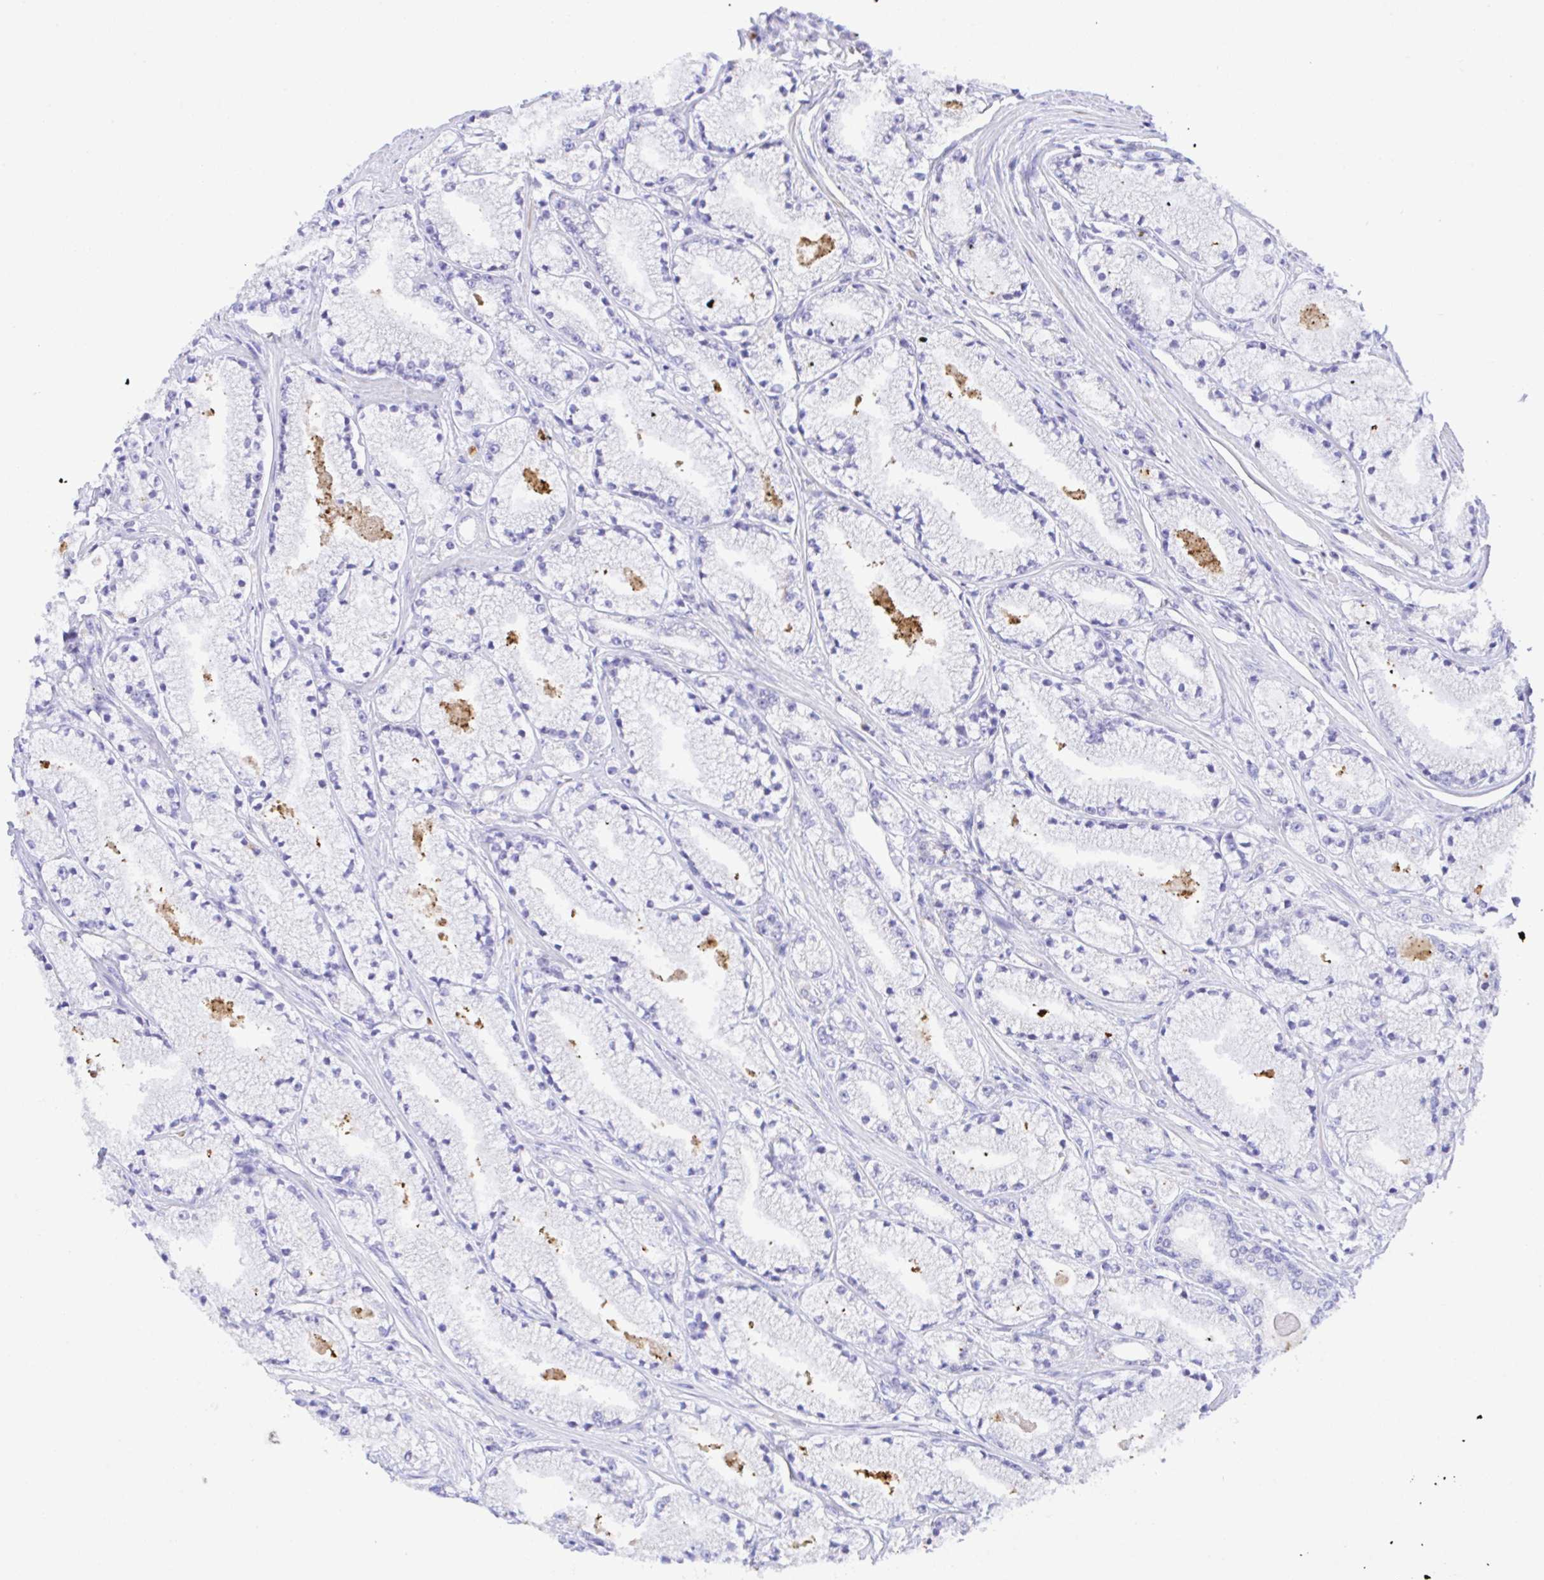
{"staining": {"intensity": "negative", "quantity": "none", "location": "none"}, "tissue": "prostate cancer", "cell_type": "Tumor cells", "image_type": "cancer", "snomed": [{"axis": "morphology", "description": "Adenocarcinoma, High grade"}, {"axis": "topography", "description": "Prostate"}], "caption": "IHC micrograph of neoplastic tissue: prostate adenocarcinoma (high-grade) stained with DAB demonstrates no significant protein positivity in tumor cells. (DAB immunohistochemistry with hematoxylin counter stain).", "gene": "ZNF221", "patient": {"sex": "male", "age": 63}}